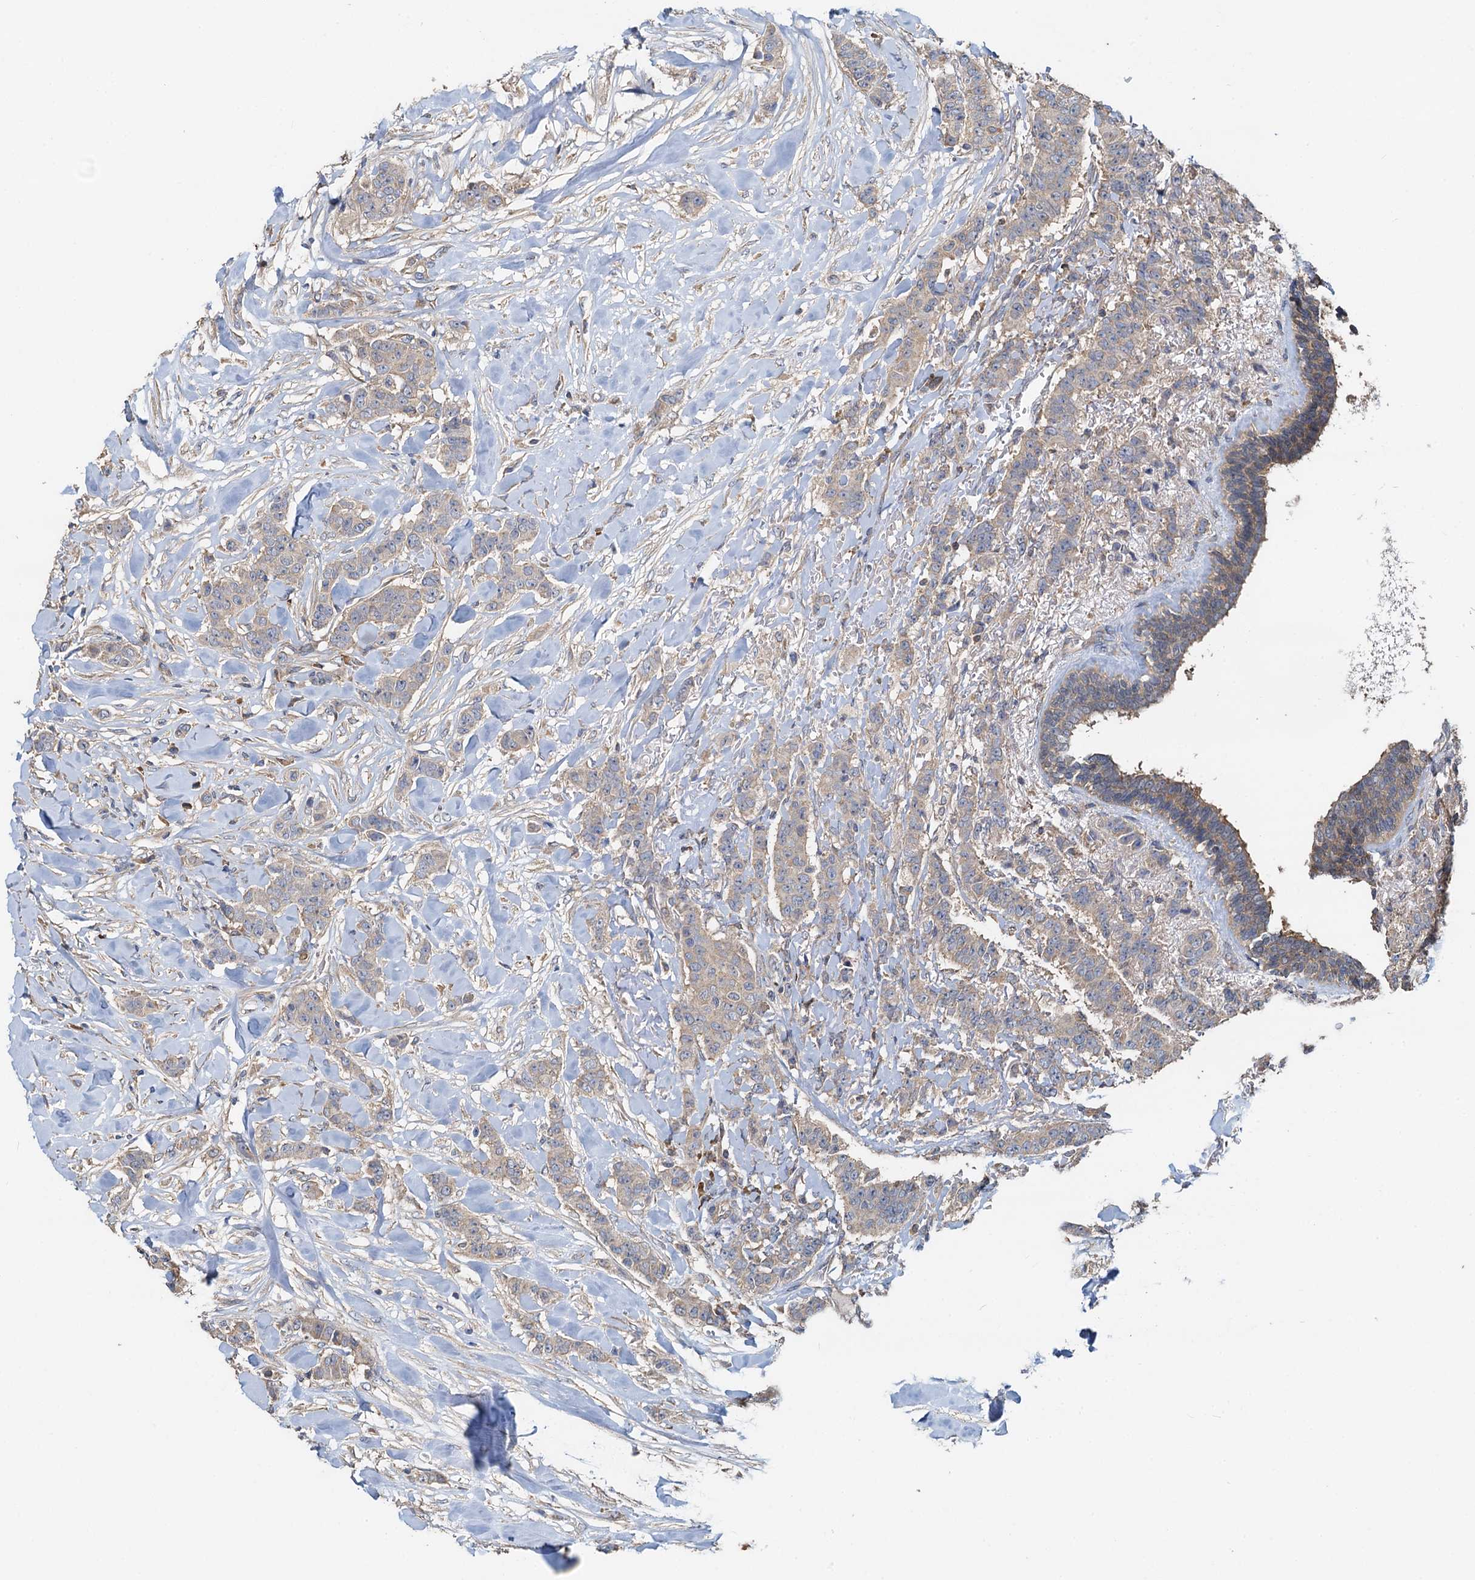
{"staining": {"intensity": "negative", "quantity": "none", "location": "none"}, "tissue": "breast cancer", "cell_type": "Tumor cells", "image_type": "cancer", "snomed": [{"axis": "morphology", "description": "Duct carcinoma"}, {"axis": "topography", "description": "Breast"}], "caption": "IHC histopathology image of neoplastic tissue: breast cancer (infiltrating ductal carcinoma) stained with DAB (3,3'-diaminobenzidine) exhibits no significant protein expression in tumor cells.", "gene": "HYI", "patient": {"sex": "female", "age": 40}}